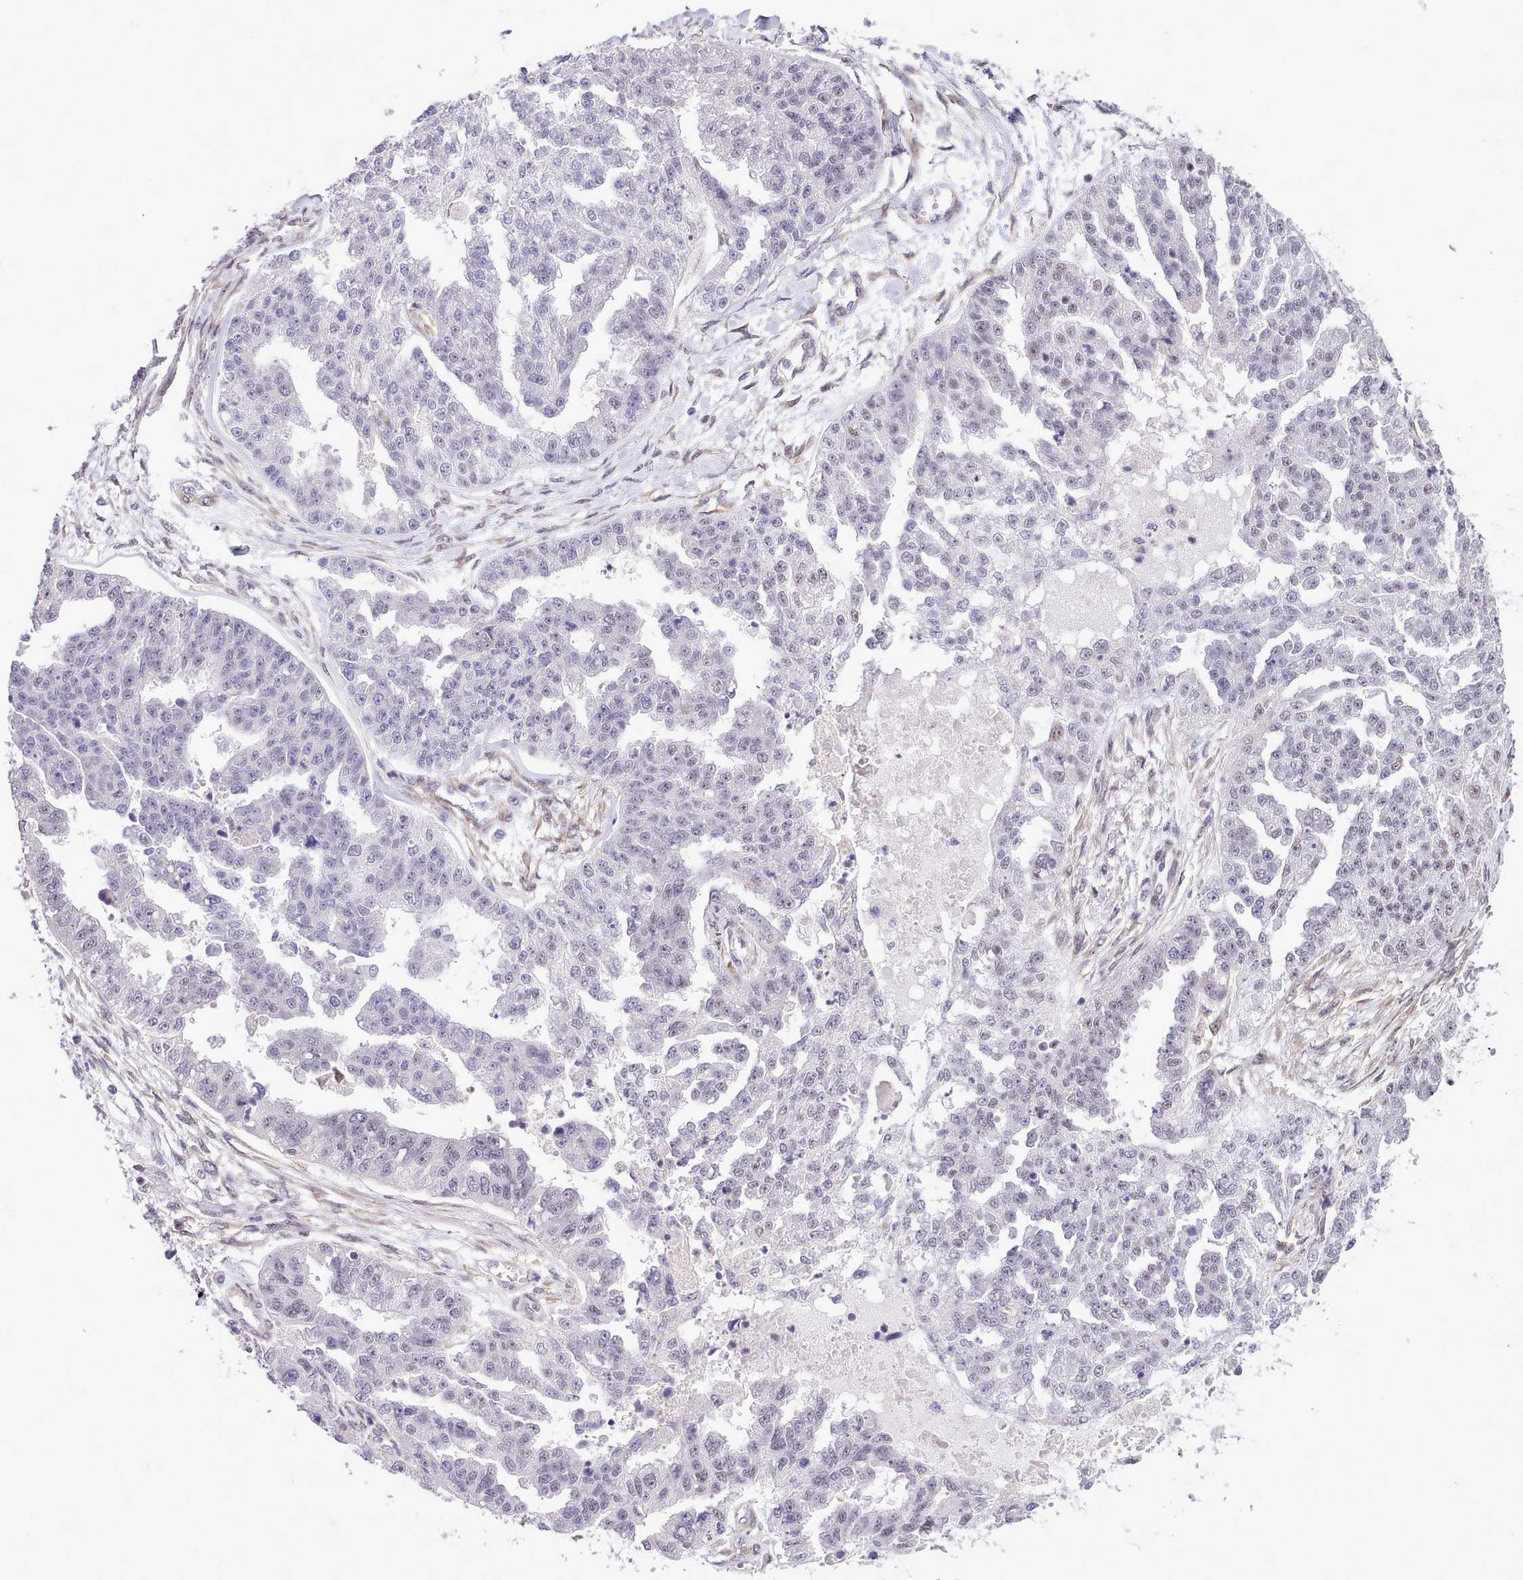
{"staining": {"intensity": "negative", "quantity": "none", "location": "none"}, "tissue": "ovarian cancer", "cell_type": "Tumor cells", "image_type": "cancer", "snomed": [{"axis": "morphology", "description": "Cystadenocarcinoma, serous, NOS"}, {"axis": "topography", "description": "Ovary"}], "caption": "Tumor cells are negative for protein expression in human ovarian cancer (serous cystadenocarcinoma).", "gene": "HOXB7", "patient": {"sex": "female", "age": 58}}